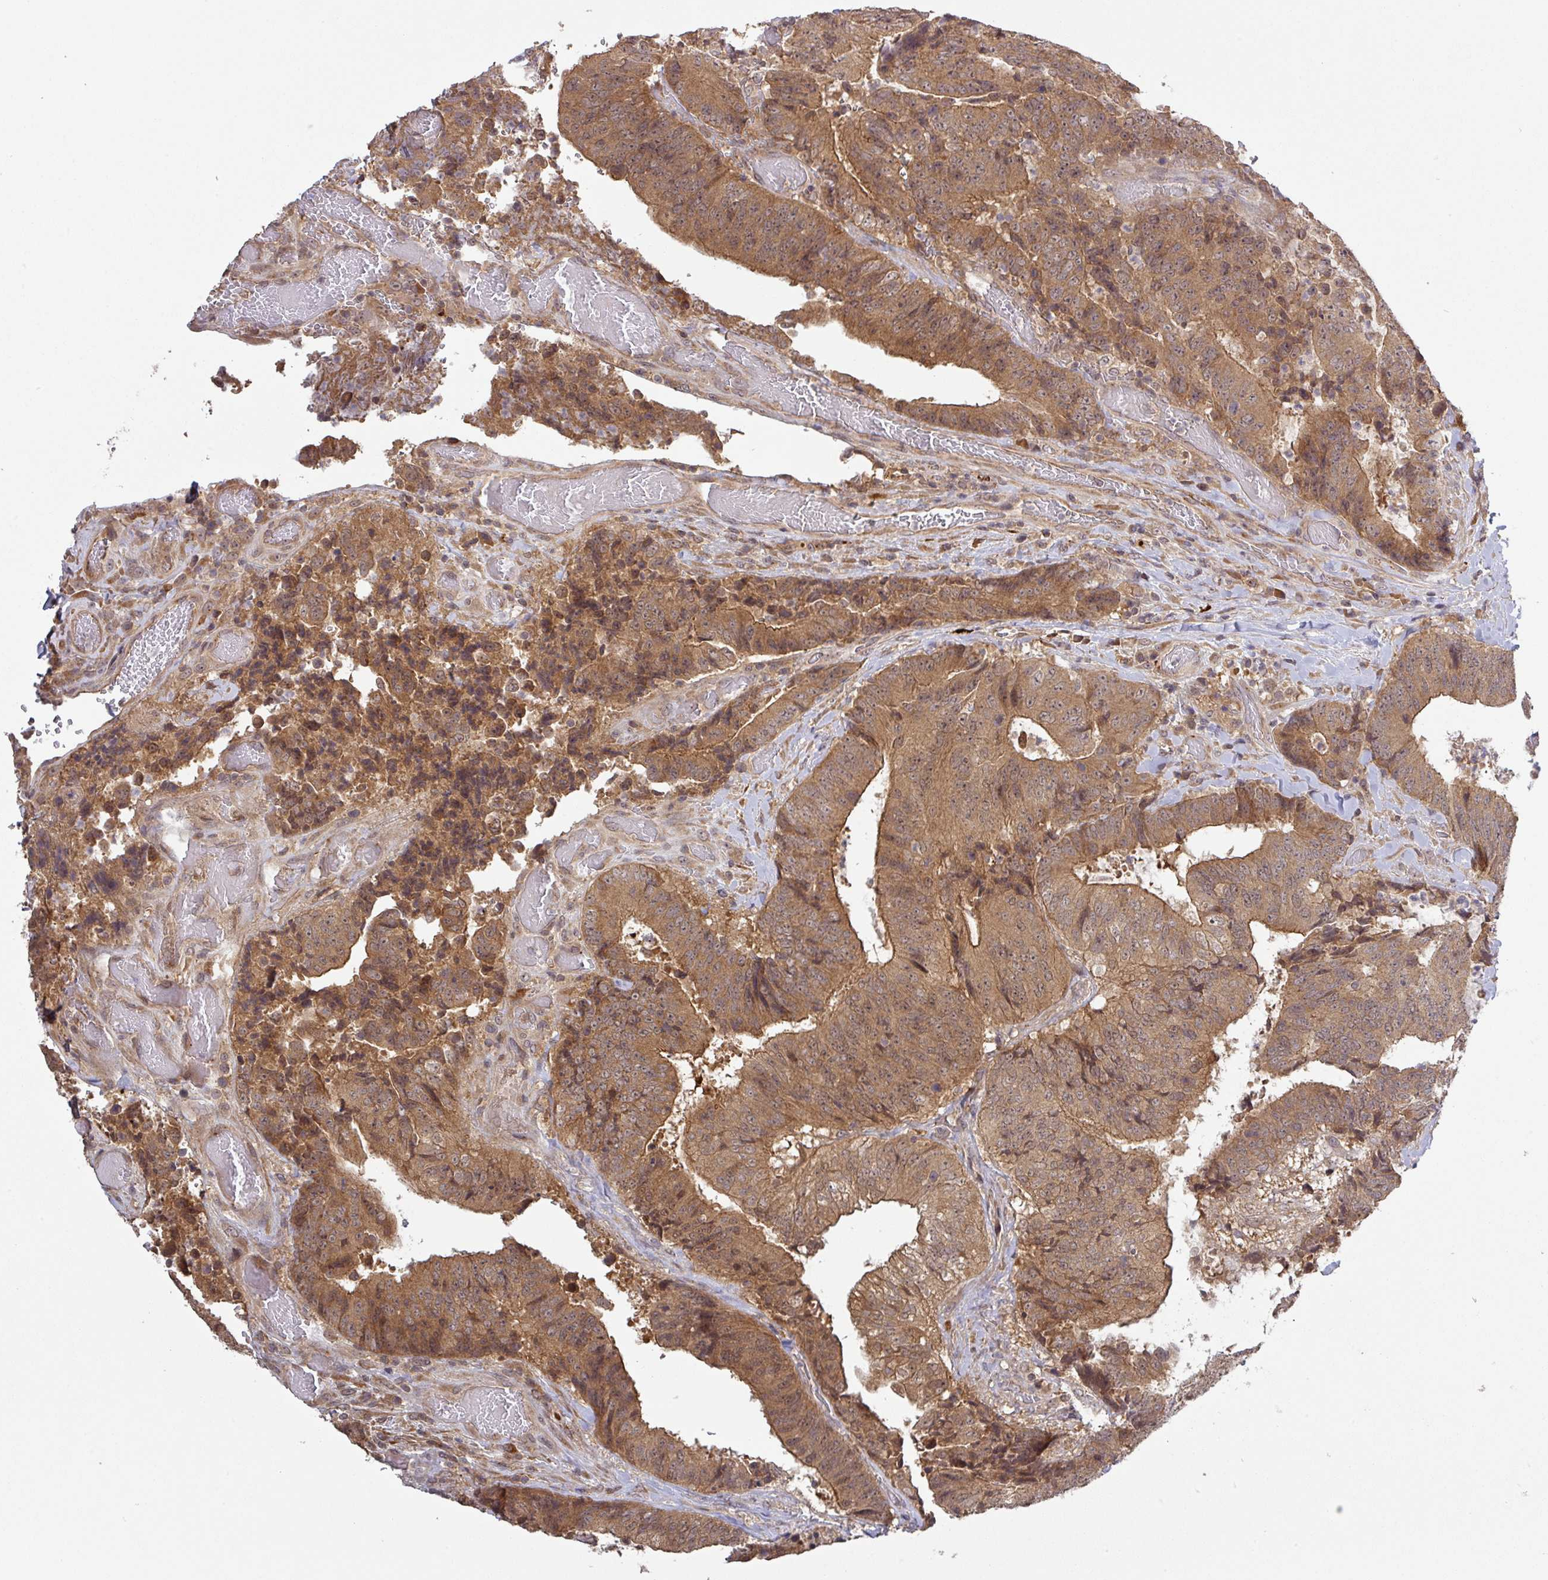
{"staining": {"intensity": "moderate", "quantity": ">75%", "location": "cytoplasmic/membranous"}, "tissue": "colorectal cancer", "cell_type": "Tumor cells", "image_type": "cancer", "snomed": [{"axis": "morphology", "description": "Adenocarcinoma, NOS"}, {"axis": "topography", "description": "Rectum"}], "caption": "Protein expression analysis of human colorectal cancer reveals moderate cytoplasmic/membranous expression in about >75% of tumor cells. Nuclei are stained in blue.", "gene": "CCDC121", "patient": {"sex": "male", "age": 72}}